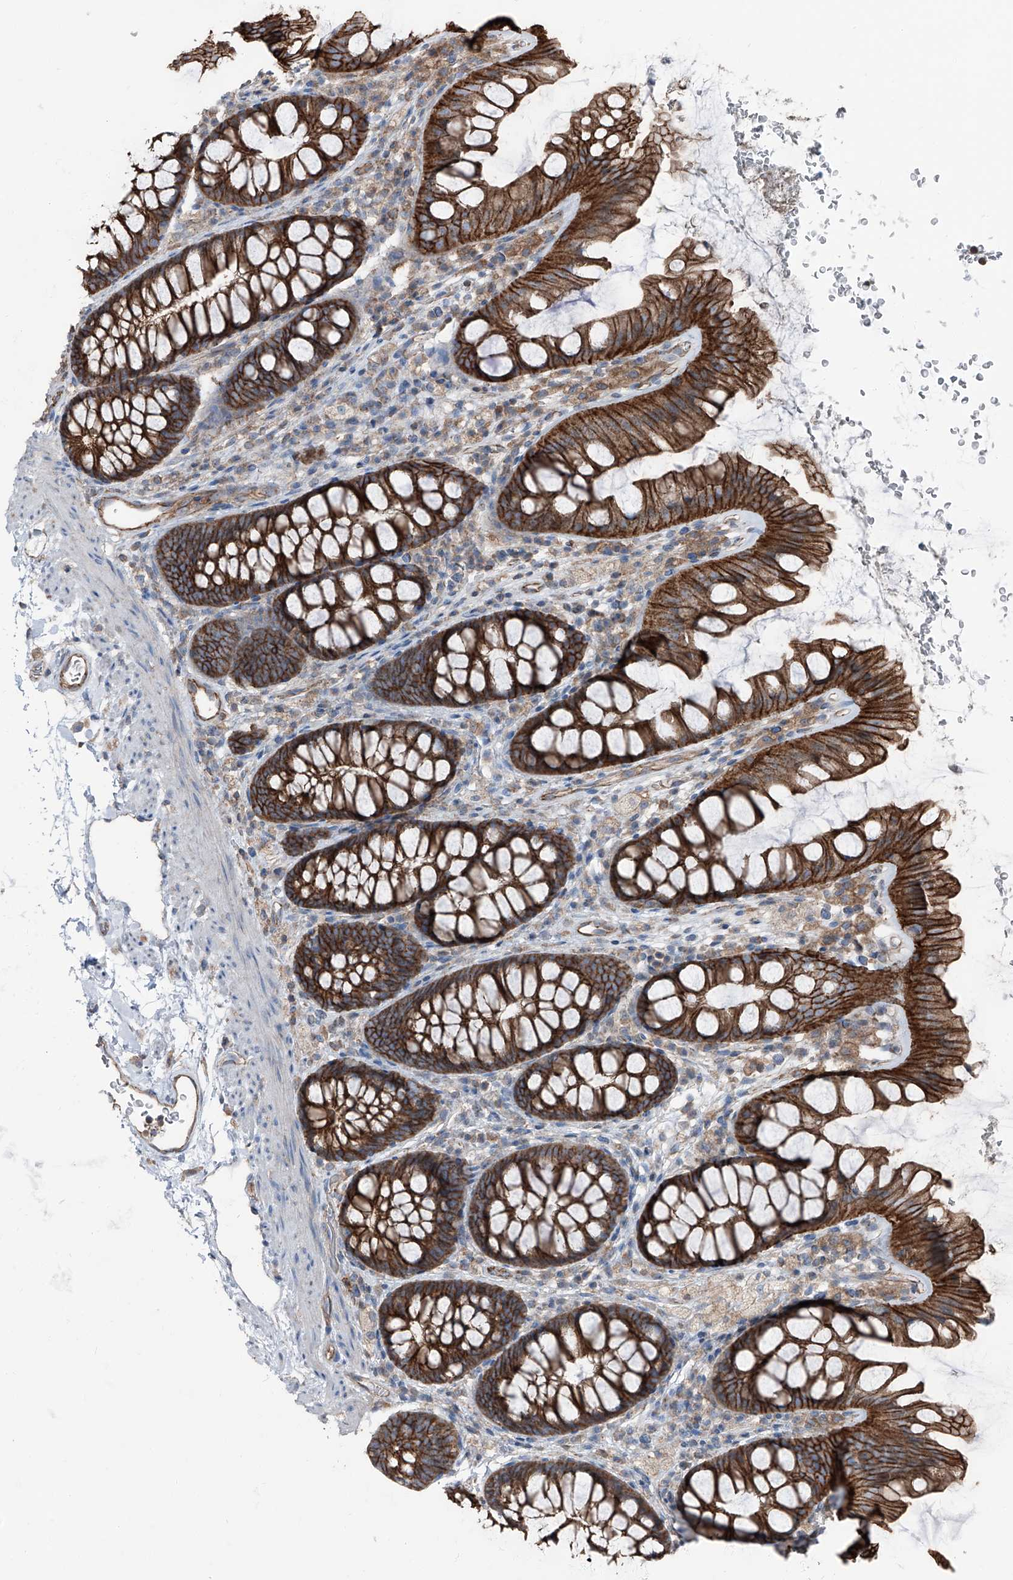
{"staining": {"intensity": "moderate", "quantity": ">75%", "location": "cytoplasmic/membranous"}, "tissue": "colon", "cell_type": "Endothelial cells", "image_type": "normal", "snomed": [{"axis": "morphology", "description": "Normal tissue, NOS"}, {"axis": "topography", "description": "Colon"}], "caption": "About >75% of endothelial cells in benign colon display moderate cytoplasmic/membranous protein staining as visualized by brown immunohistochemical staining.", "gene": "GPR142", "patient": {"sex": "female", "age": 62}}